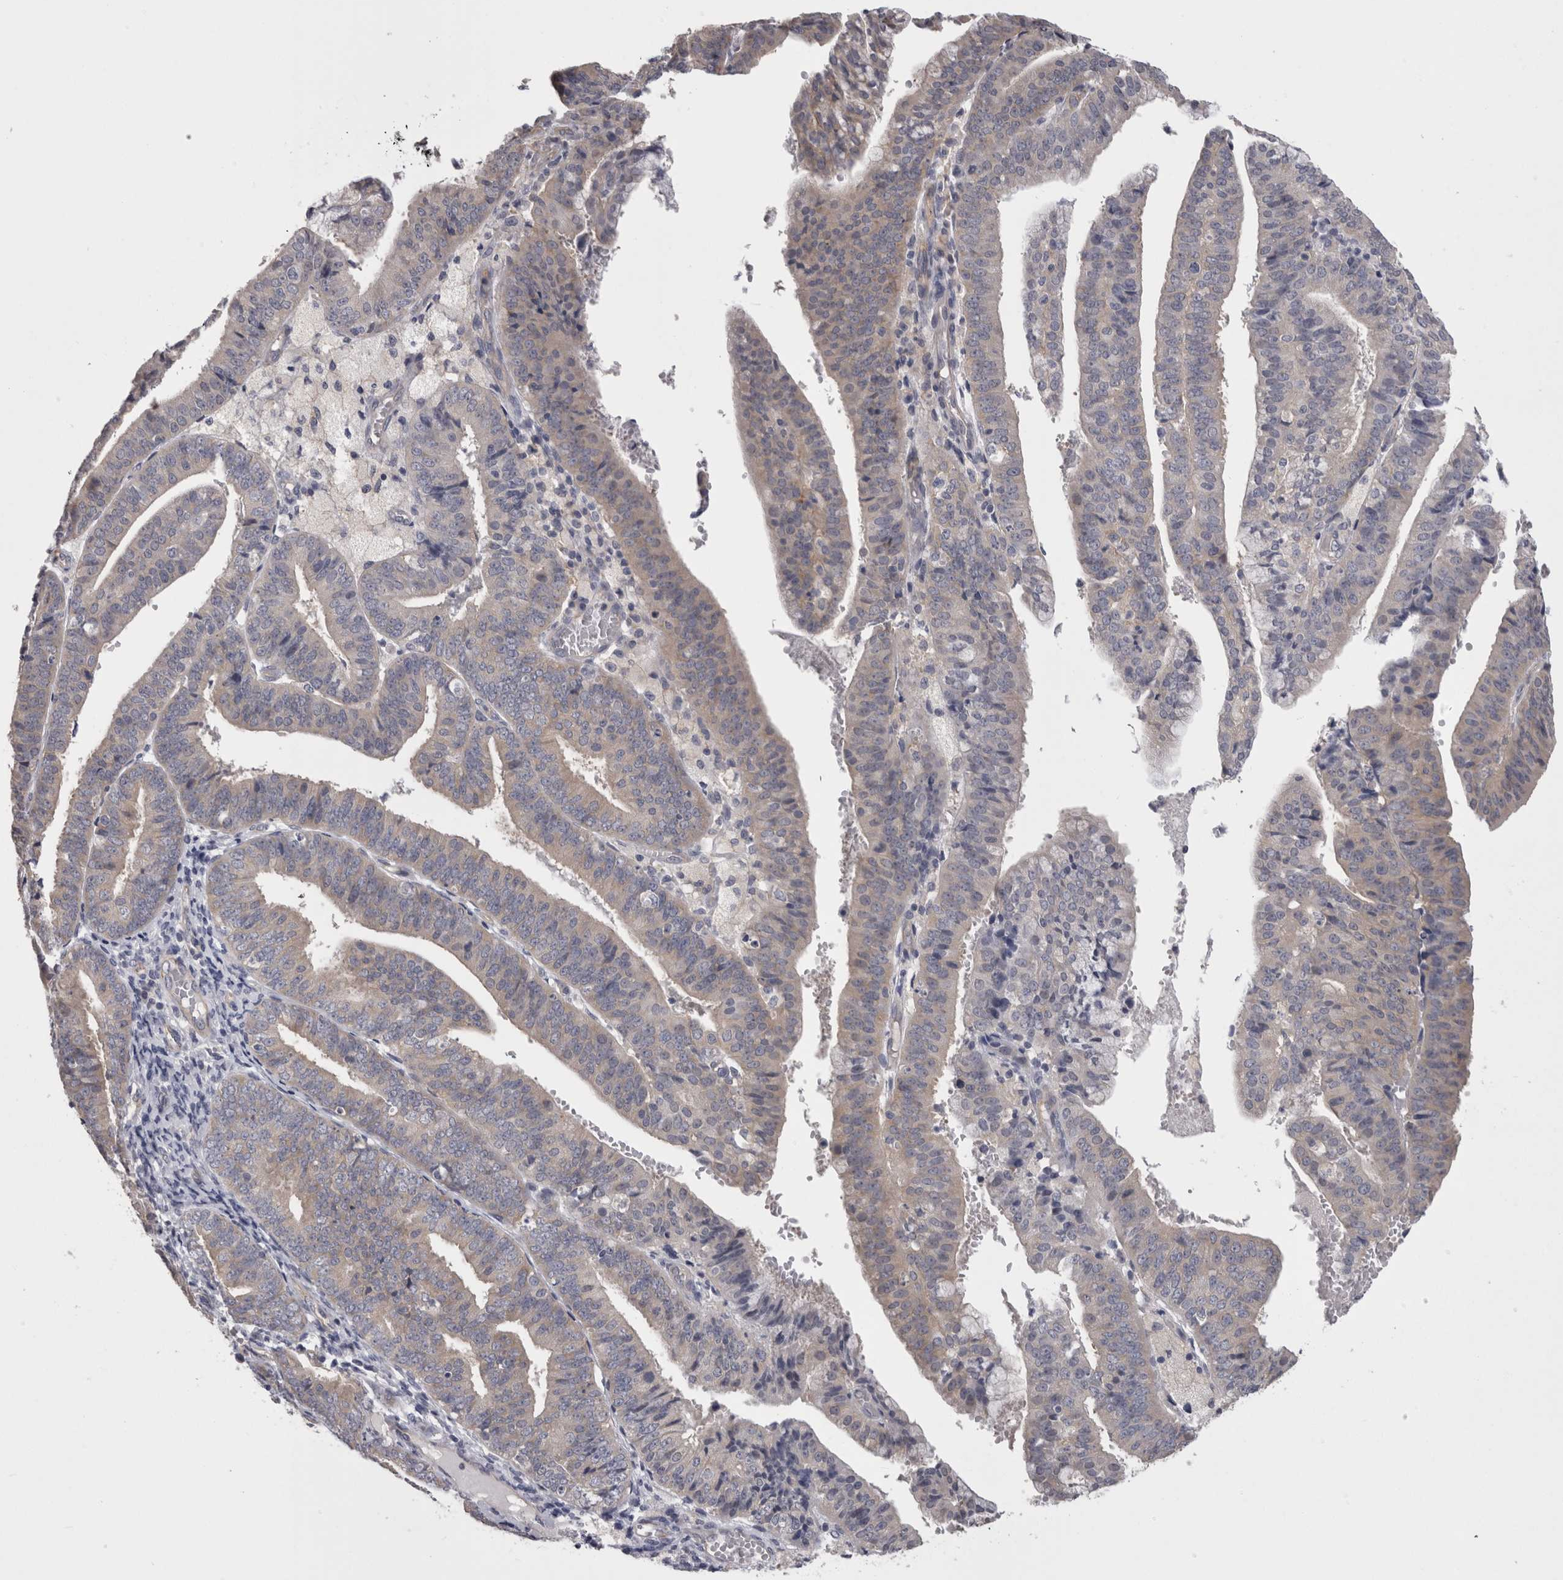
{"staining": {"intensity": "weak", "quantity": "<25%", "location": "cytoplasmic/membranous"}, "tissue": "endometrial cancer", "cell_type": "Tumor cells", "image_type": "cancer", "snomed": [{"axis": "morphology", "description": "Adenocarcinoma, NOS"}, {"axis": "topography", "description": "Endometrium"}], "caption": "Adenocarcinoma (endometrial) was stained to show a protein in brown. There is no significant positivity in tumor cells. (DAB (3,3'-diaminobenzidine) IHC visualized using brightfield microscopy, high magnification).", "gene": "LYZL6", "patient": {"sex": "female", "age": 63}}